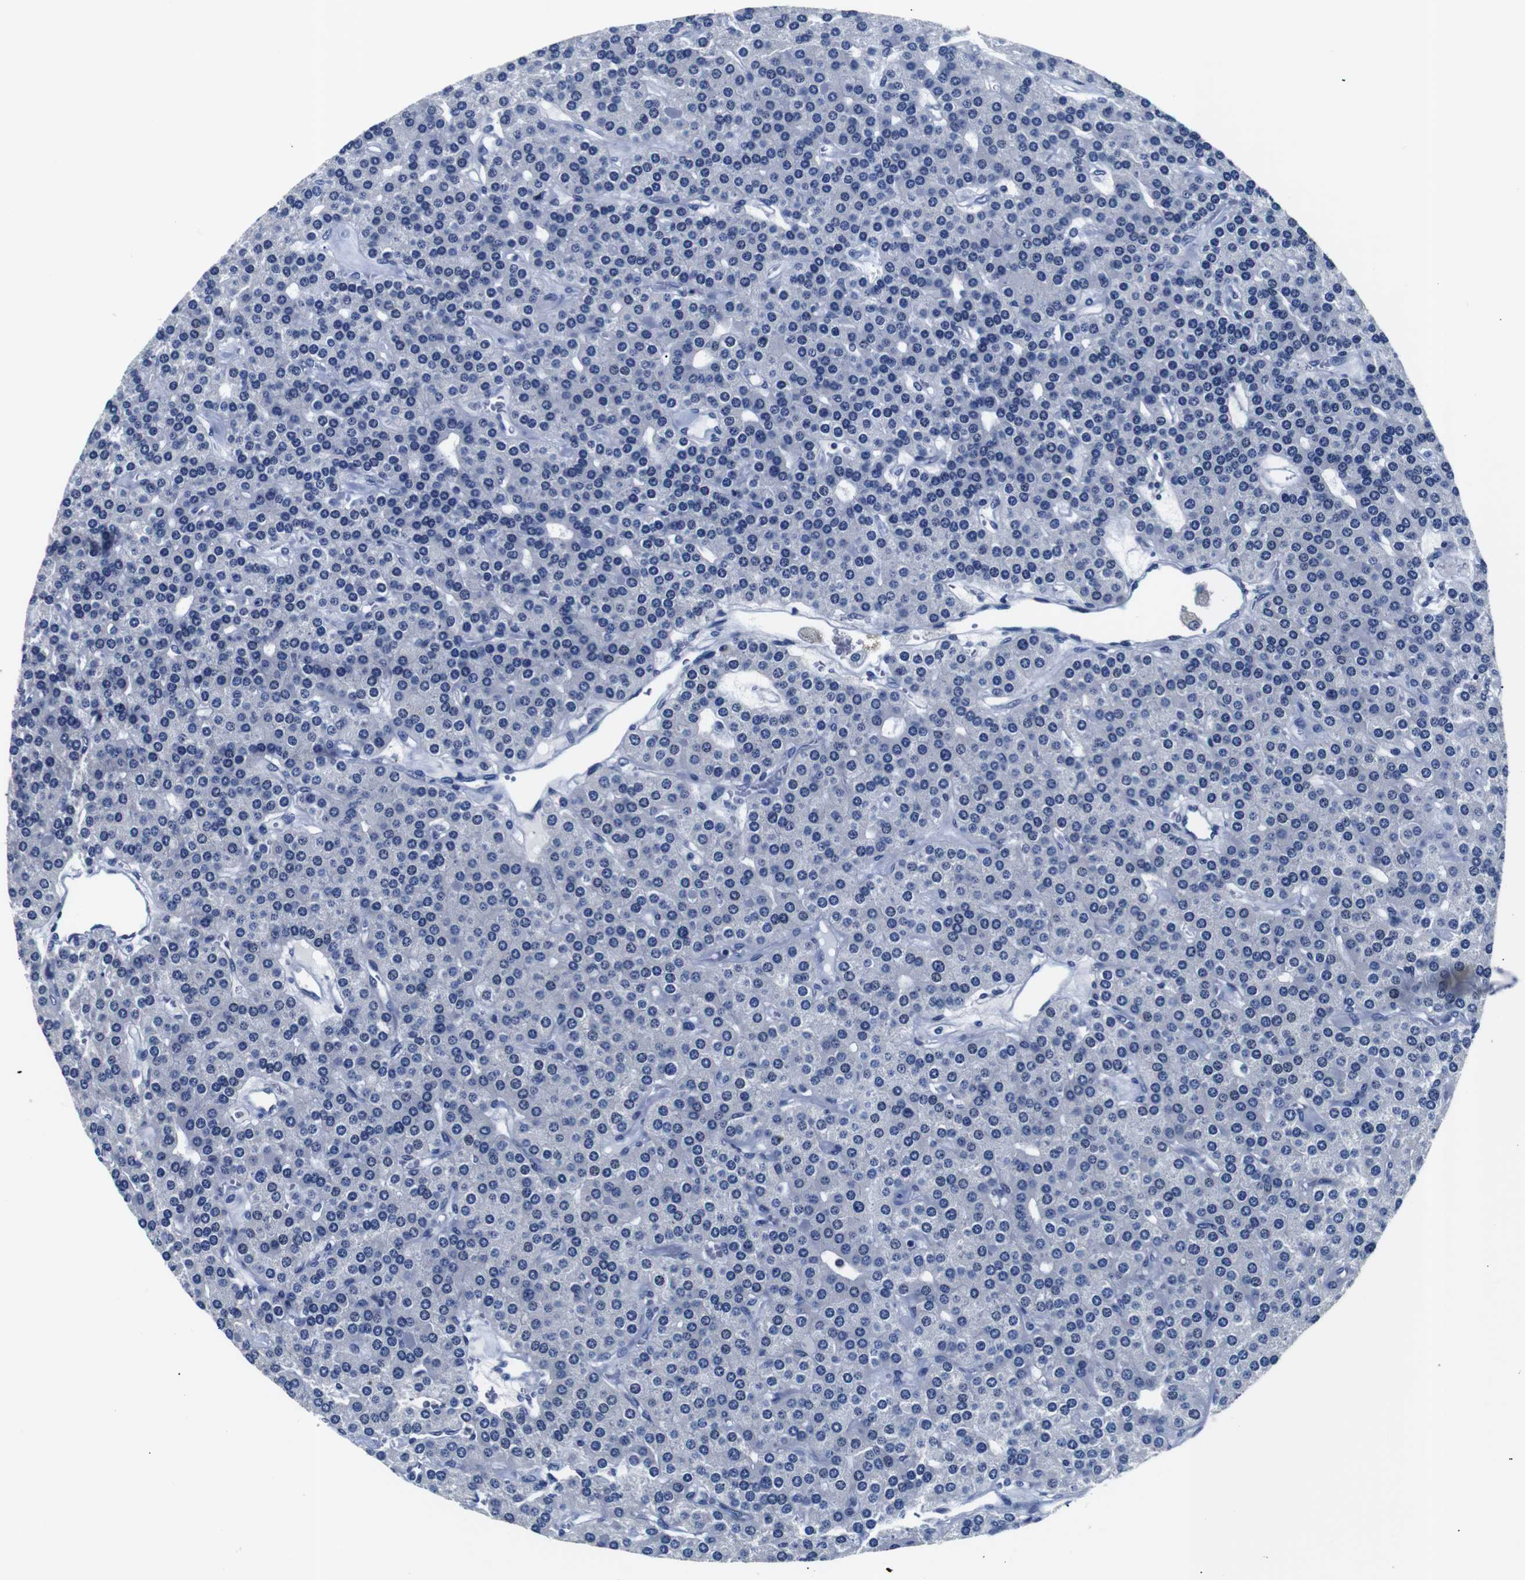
{"staining": {"intensity": "negative", "quantity": "none", "location": "none"}, "tissue": "parathyroid gland", "cell_type": "Glandular cells", "image_type": "normal", "snomed": [{"axis": "morphology", "description": "Normal tissue, NOS"}, {"axis": "morphology", "description": "Adenoma, NOS"}, {"axis": "topography", "description": "Parathyroid gland"}], "caption": "Immunohistochemical staining of normal parathyroid gland demonstrates no significant expression in glandular cells.", "gene": "GAP43", "patient": {"sex": "female", "age": 86}}